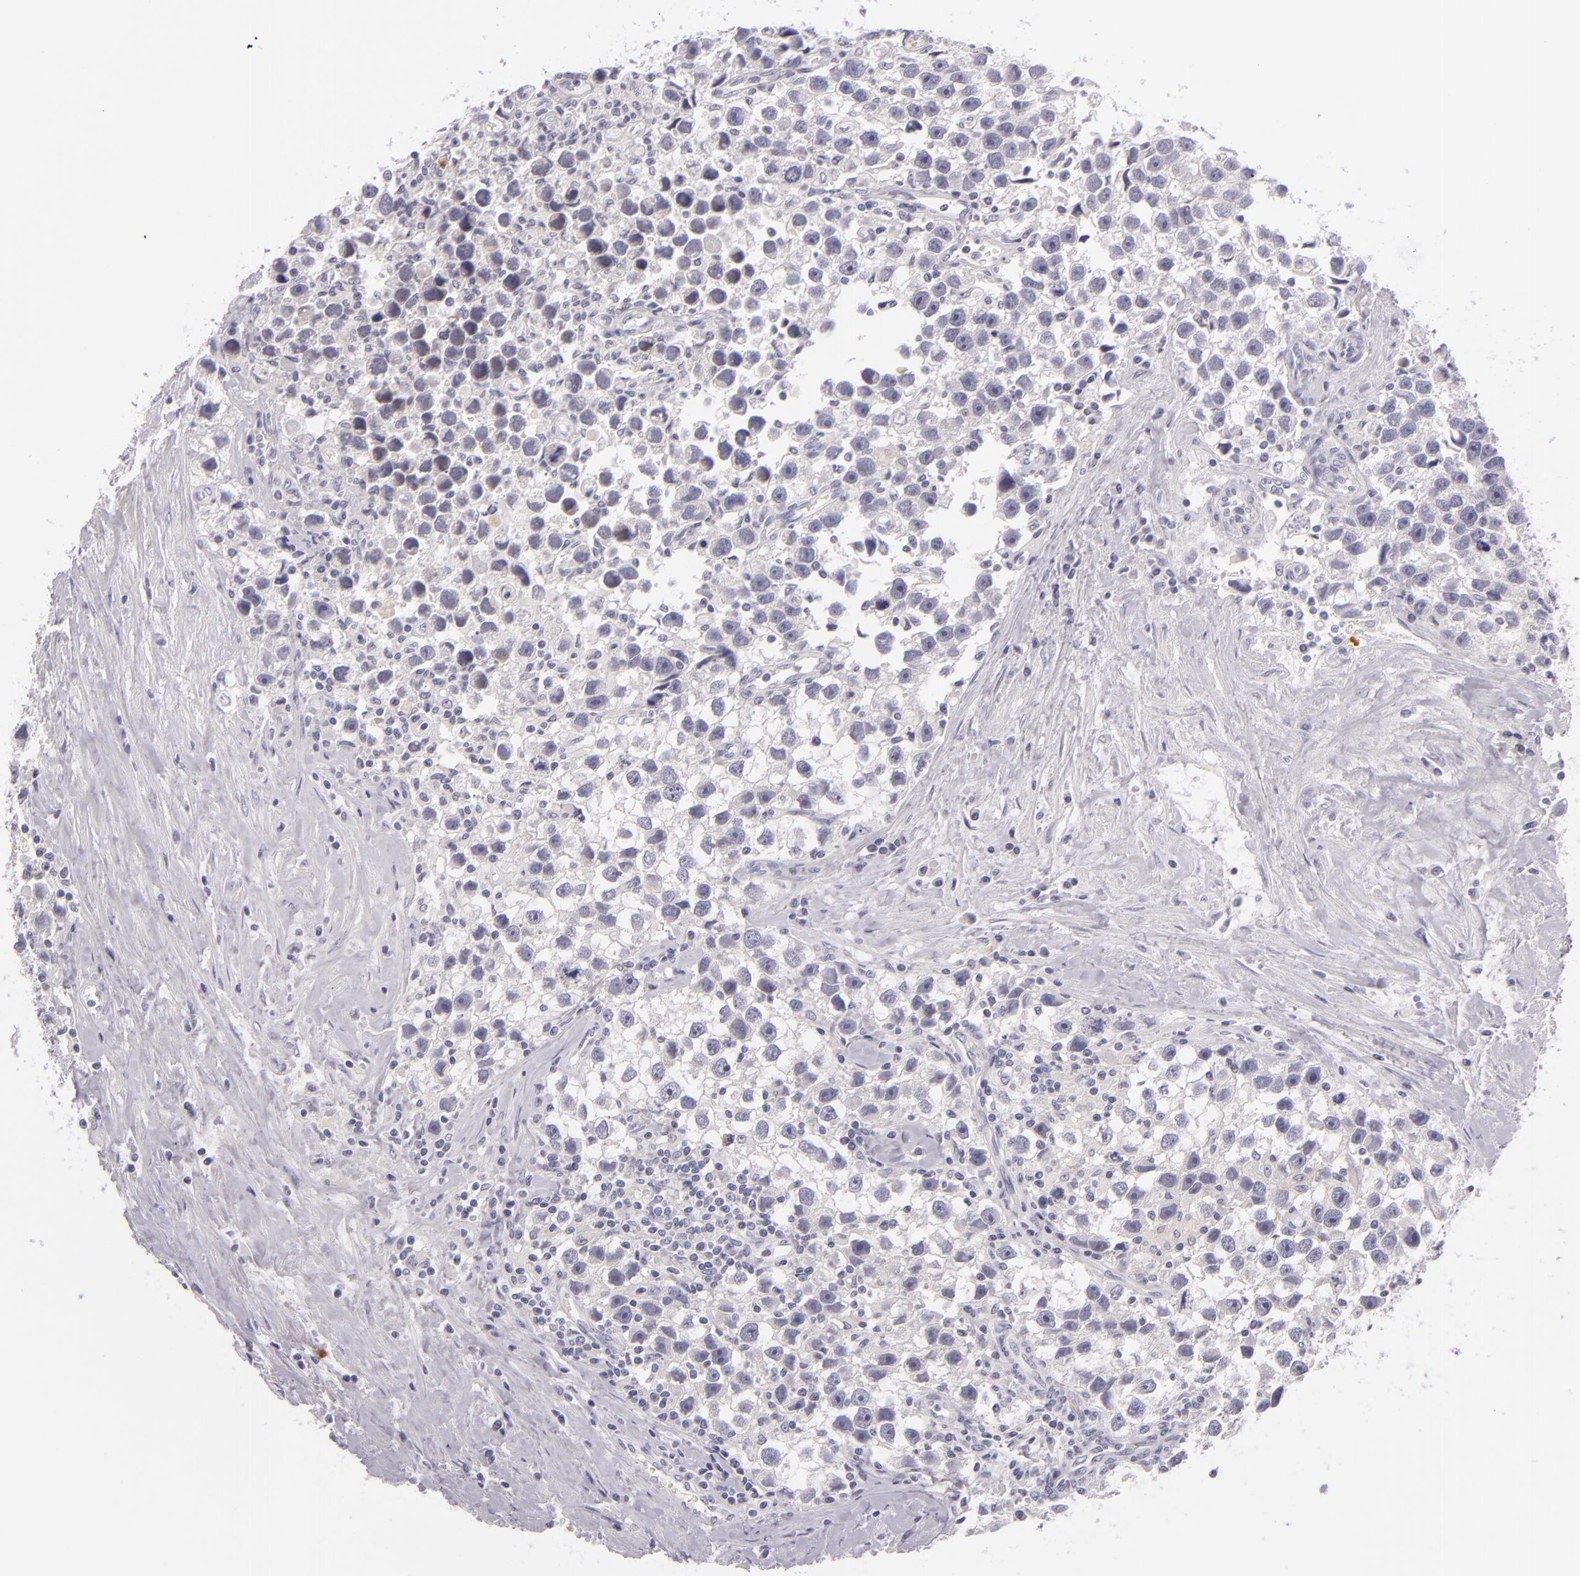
{"staining": {"intensity": "negative", "quantity": "none", "location": "none"}, "tissue": "testis cancer", "cell_type": "Tumor cells", "image_type": "cancer", "snomed": [{"axis": "morphology", "description": "Seminoma, NOS"}, {"axis": "topography", "description": "Testis"}], "caption": "High magnification brightfield microscopy of testis cancer stained with DAB (3,3'-diaminobenzidine) (brown) and counterstained with hematoxylin (blue): tumor cells show no significant expression. Nuclei are stained in blue.", "gene": "FAM181A", "patient": {"sex": "male", "age": 43}}